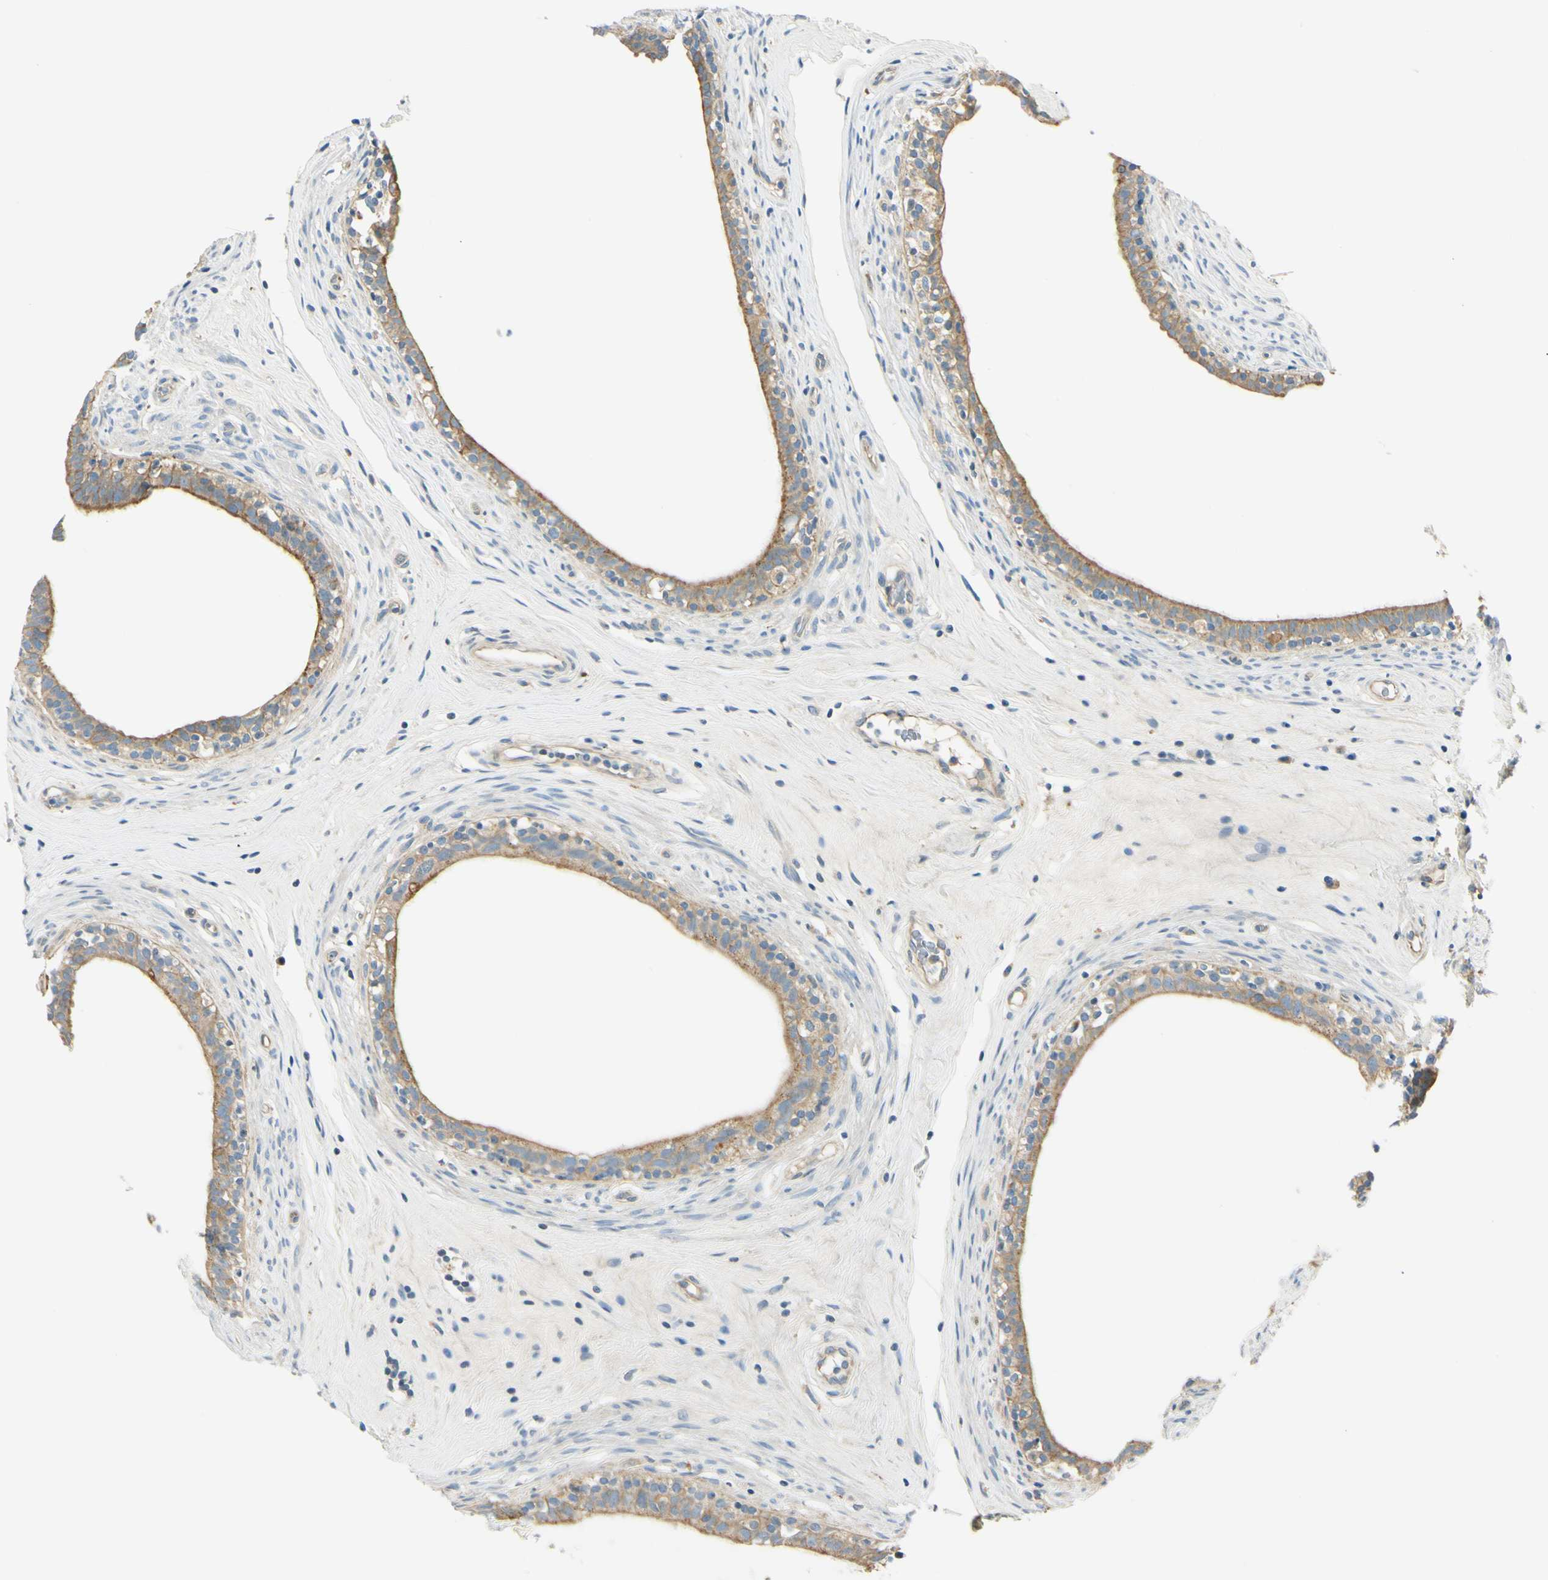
{"staining": {"intensity": "moderate", "quantity": ">75%", "location": "cytoplasmic/membranous"}, "tissue": "epididymis", "cell_type": "Glandular cells", "image_type": "normal", "snomed": [{"axis": "morphology", "description": "Normal tissue, NOS"}, {"axis": "morphology", "description": "Inflammation, NOS"}, {"axis": "topography", "description": "Epididymis"}], "caption": "Epididymis was stained to show a protein in brown. There is medium levels of moderate cytoplasmic/membranous positivity in about >75% of glandular cells.", "gene": "LAMA3", "patient": {"sex": "male", "age": 84}}